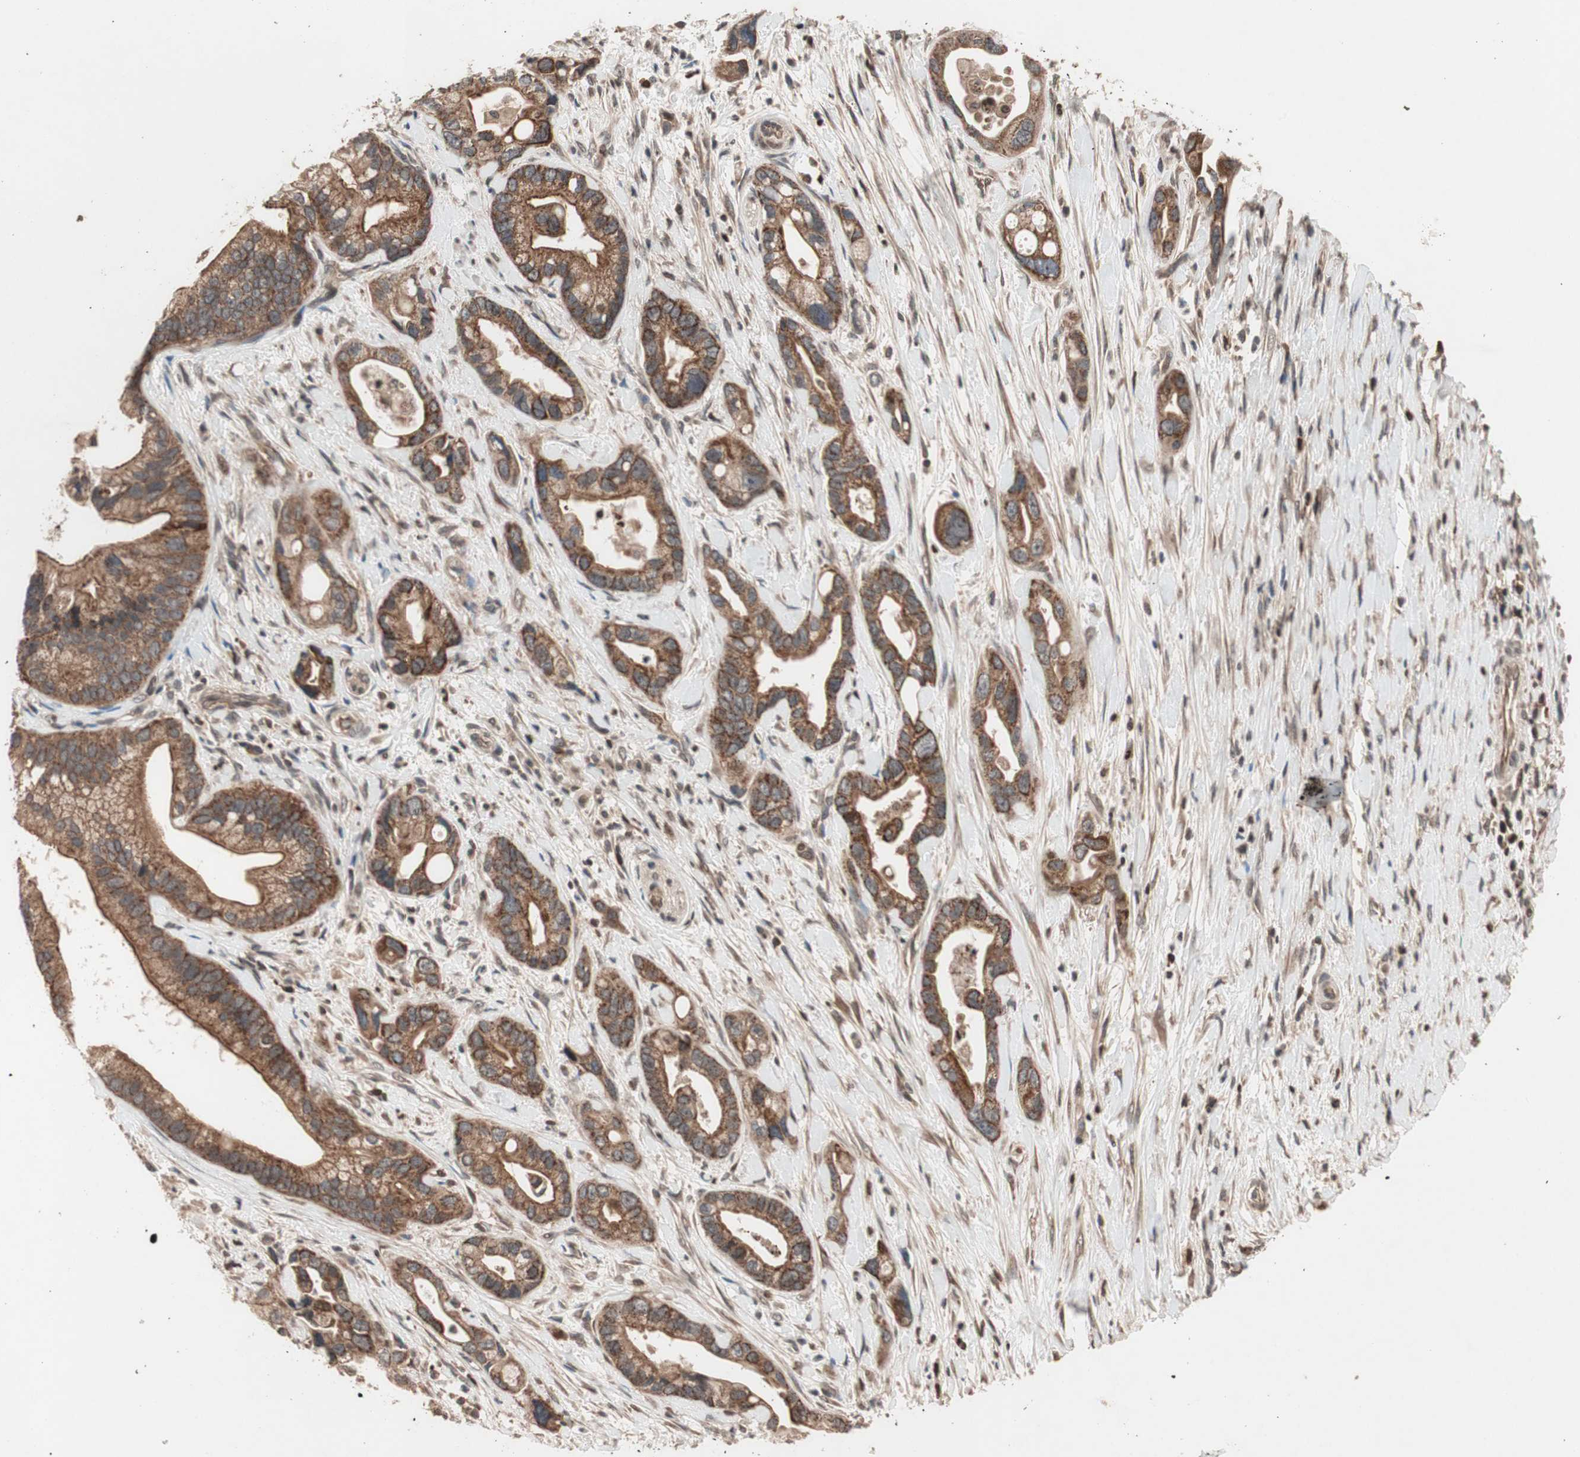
{"staining": {"intensity": "strong", "quantity": ">75%", "location": "cytoplasmic/membranous"}, "tissue": "pancreatic cancer", "cell_type": "Tumor cells", "image_type": "cancer", "snomed": [{"axis": "morphology", "description": "Adenocarcinoma, NOS"}, {"axis": "topography", "description": "Pancreas"}], "caption": "Immunohistochemistry (DAB) staining of human pancreatic cancer demonstrates strong cytoplasmic/membranous protein positivity in about >75% of tumor cells. Nuclei are stained in blue.", "gene": "NF2", "patient": {"sex": "female", "age": 77}}